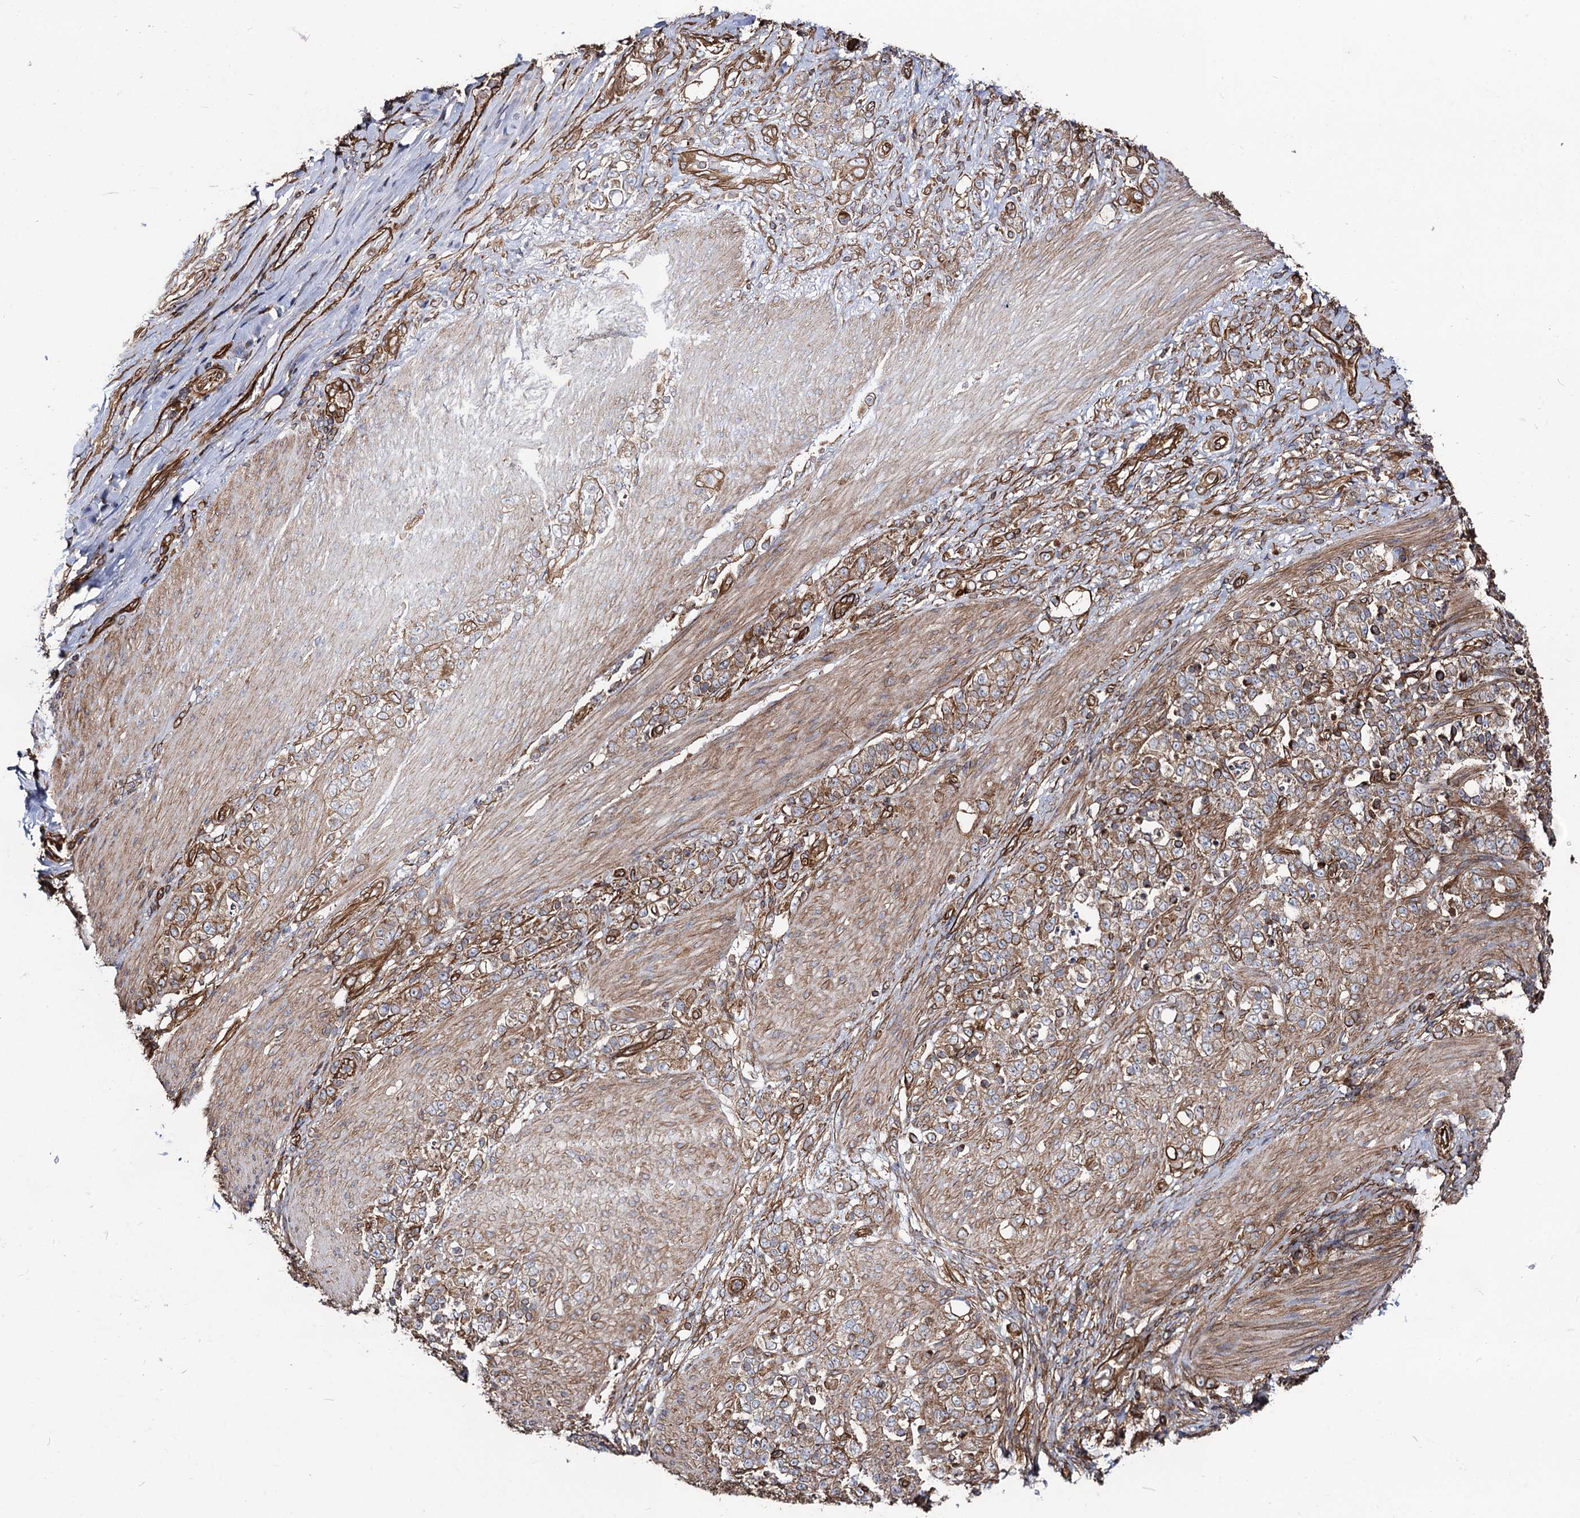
{"staining": {"intensity": "moderate", "quantity": ">75%", "location": "cytoplasmic/membranous"}, "tissue": "stomach cancer", "cell_type": "Tumor cells", "image_type": "cancer", "snomed": [{"axis": "morphology", "description": "Adenocarcinoma, NOS"}, {"axis": "topography", "description": "Stomach"}], "caption": "Immunohistochemistry image of neoplastic tissue: stomach adenocarcinoma stained using immunohistochemistry demonstrates medium levels of moderate protein expression localized specifically in the cytoplasmic/membranous of tumor cells, appearing as a cytoplasmic/membranous brown color.", "gene": "CIP2A", "patient": {"sex": "female", "age": 79}}